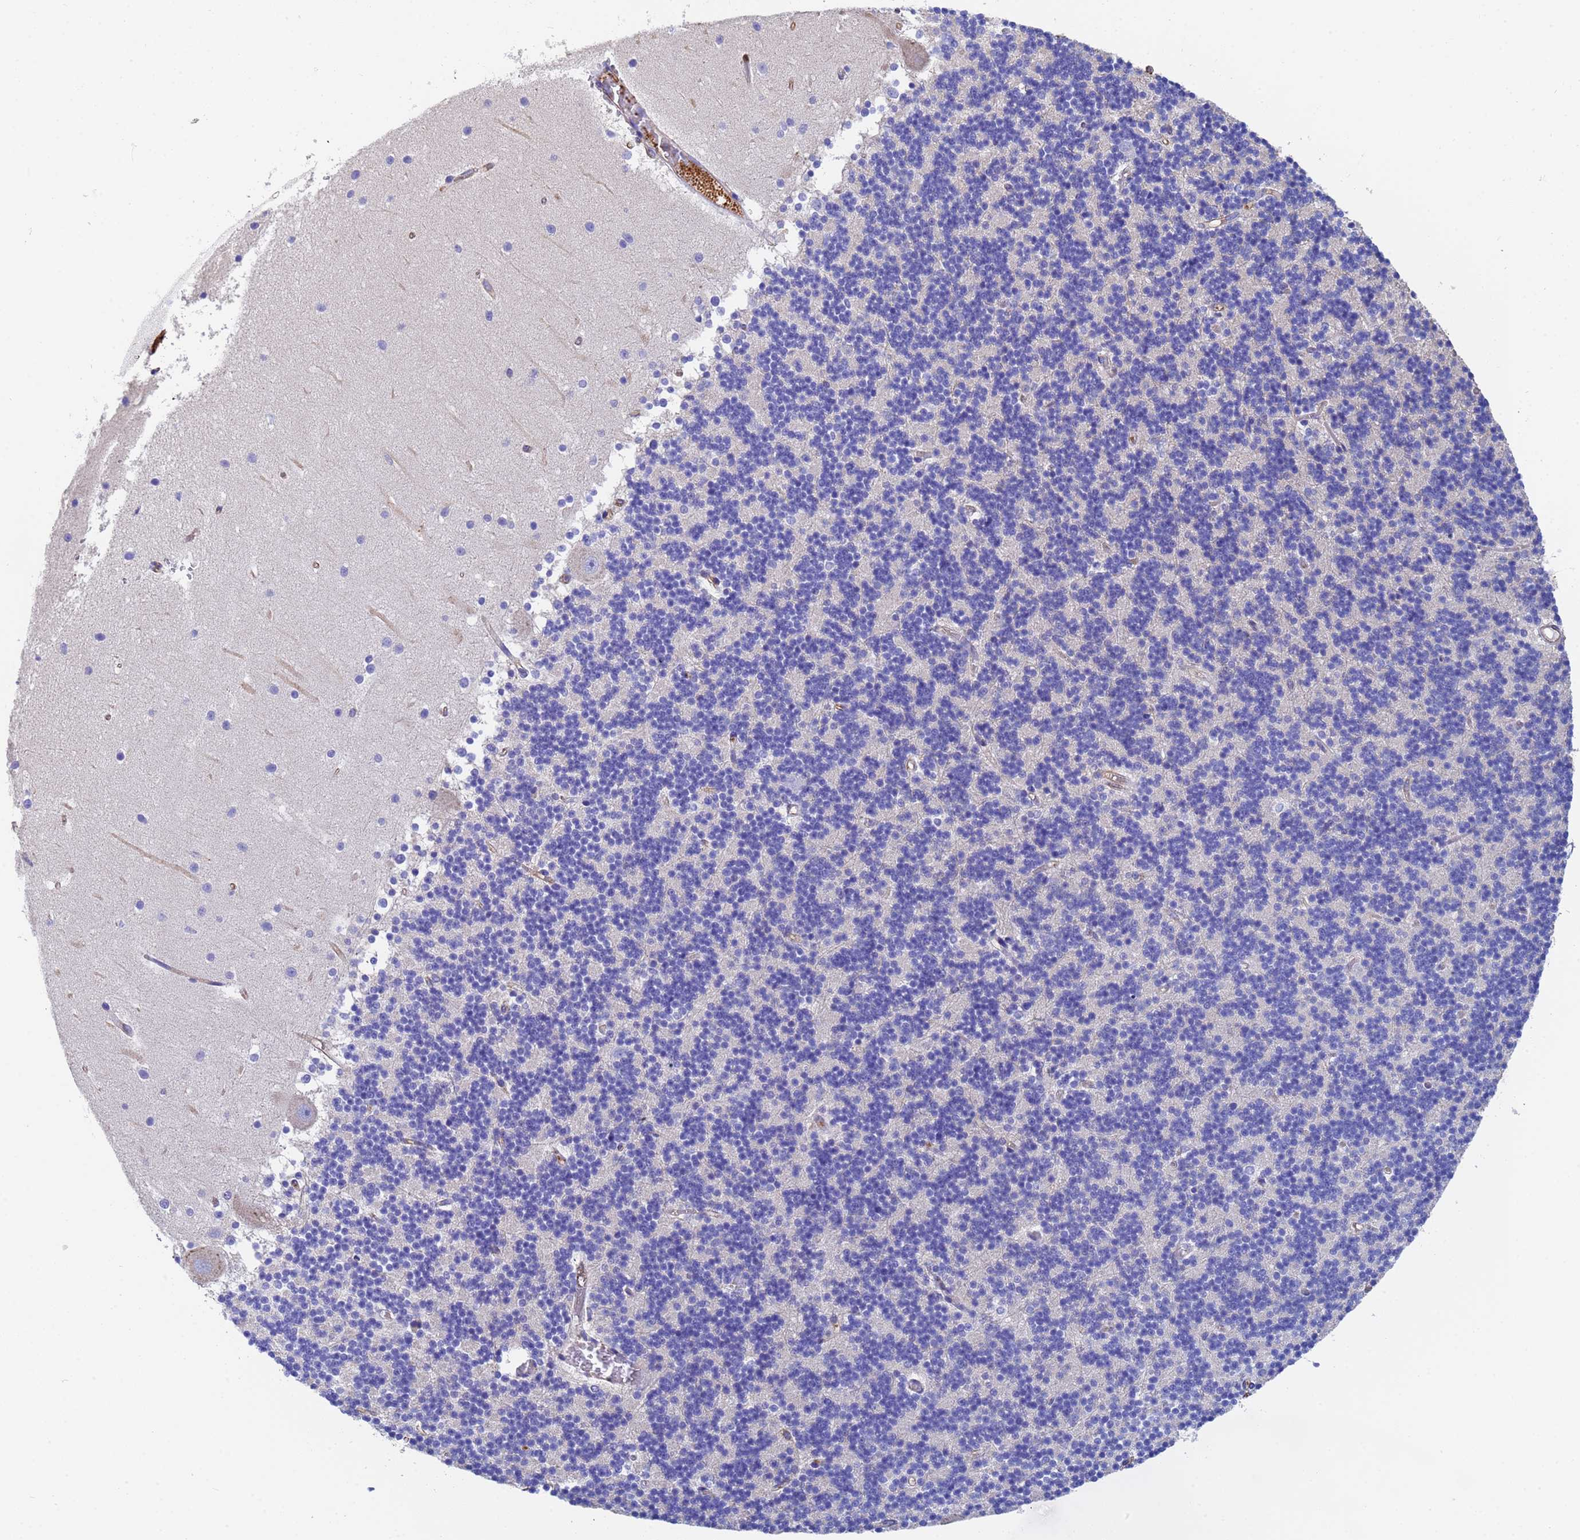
{"staining": {"intensity": "negative", "quantity": "none", "location": "none"}, "tissue": "cerebellum", "cell_type": "Cells in granular layer", "image_type": "normal", "snomed": [{"axis": "morphology", "description": "Normal tissue, NOS"}, {"axis": "topography", "description": "Cerebellum"}], "caption": "Immunohistochemistry (IHC) image of unremarkable cerebellum: human cerebellum stained with DAB (3,3'-diaminobenzidine) demonstrates no significant protein expression in cells in granular layer.", "gene": "MYL12A", "patient": {"sex": "male", "age": 54}}